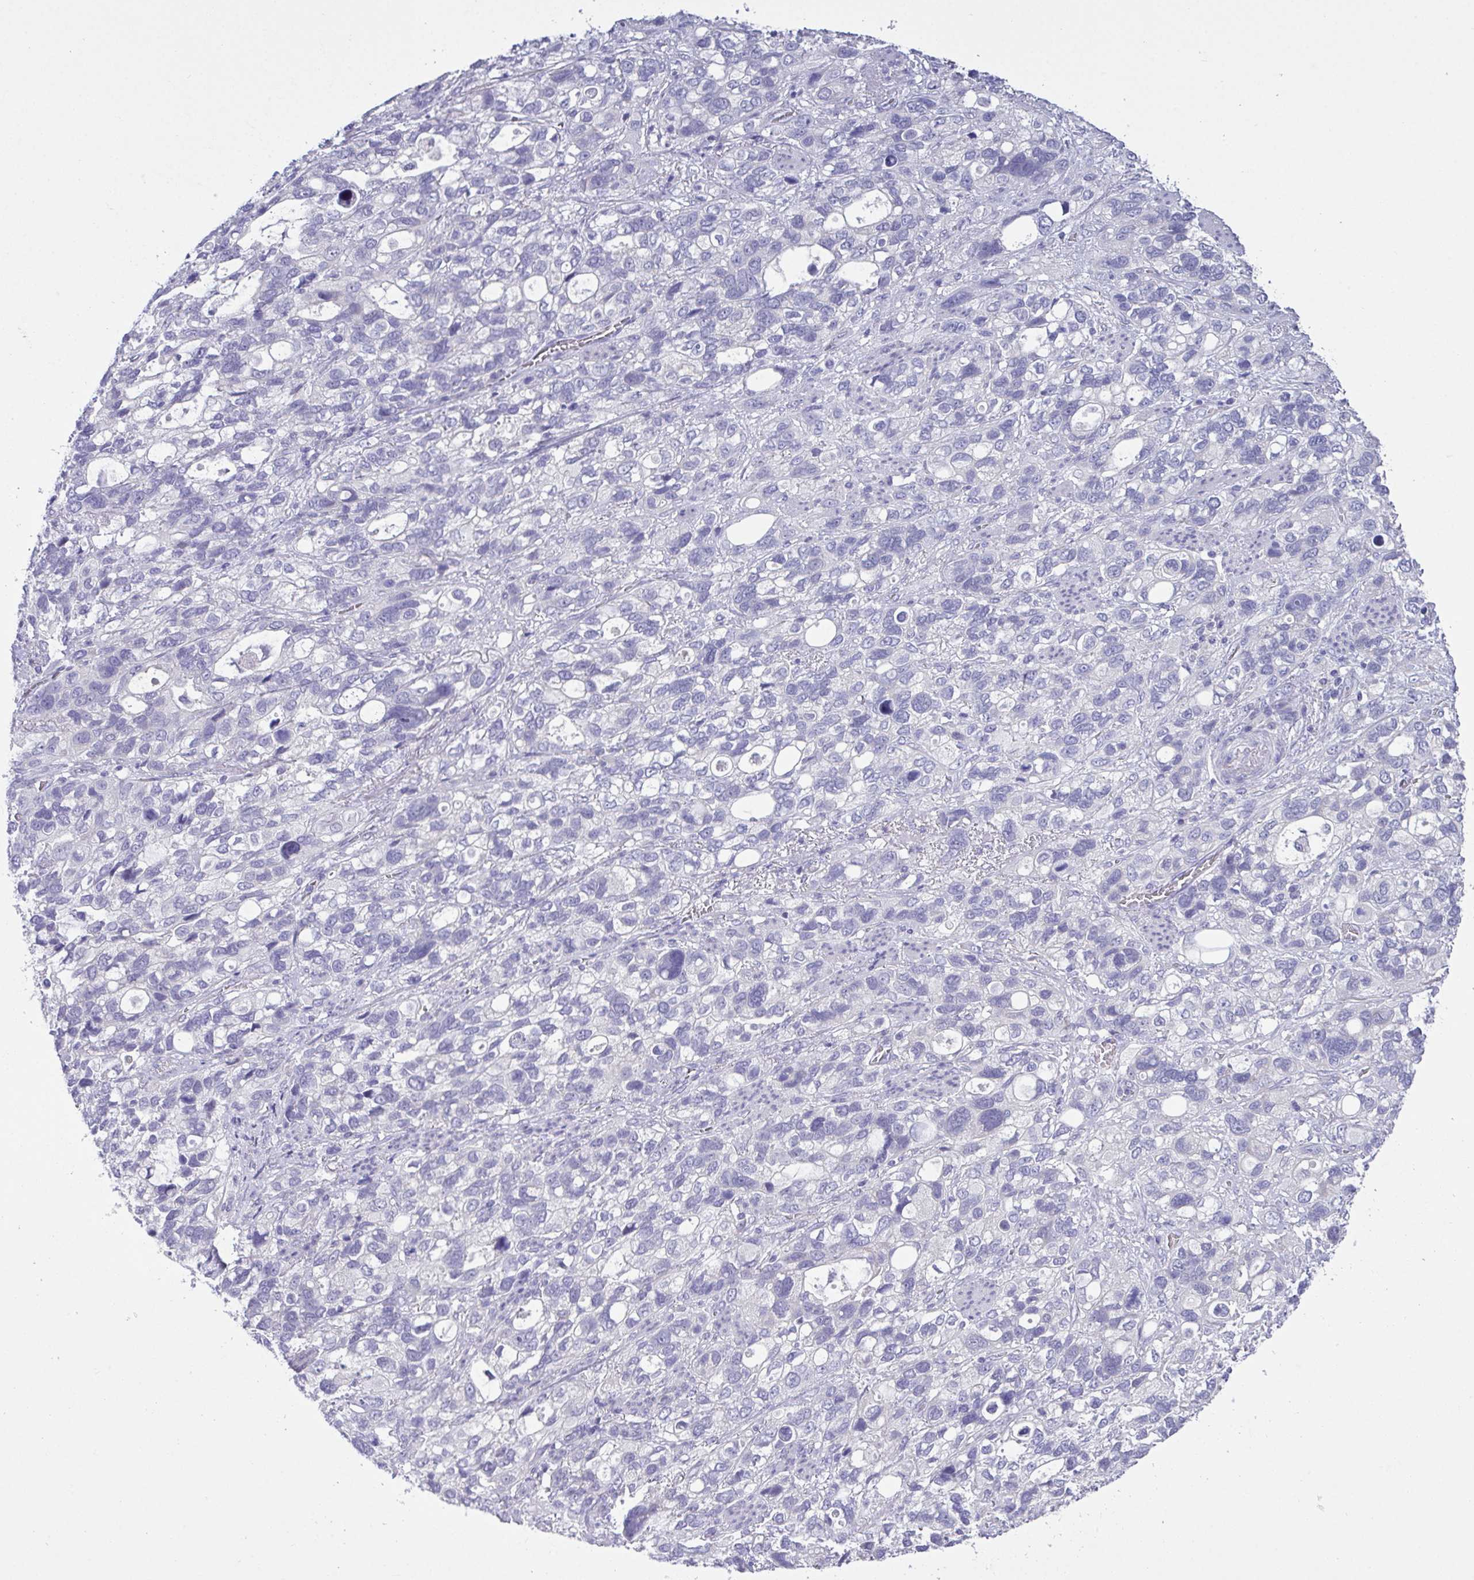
{"staining": {"intensity": "negative", "quantity": "none", "location": "none"}, "tissue": "stomach cancer", "cell_type": "Tumor cells", "image_type": "cancer", "snomed": [{"axis": "morphology", "description": "Adenocarcinoma, NOS"}, {"axis": "topography", "description": "Stomach, upper"}], "caption": "Stomach adenocarcinoma was stained to show a protein in brown. There is no significant expression in tumor cells.", "gene": "C4orf33", "patient": {"sex": "female", "age": 81}}